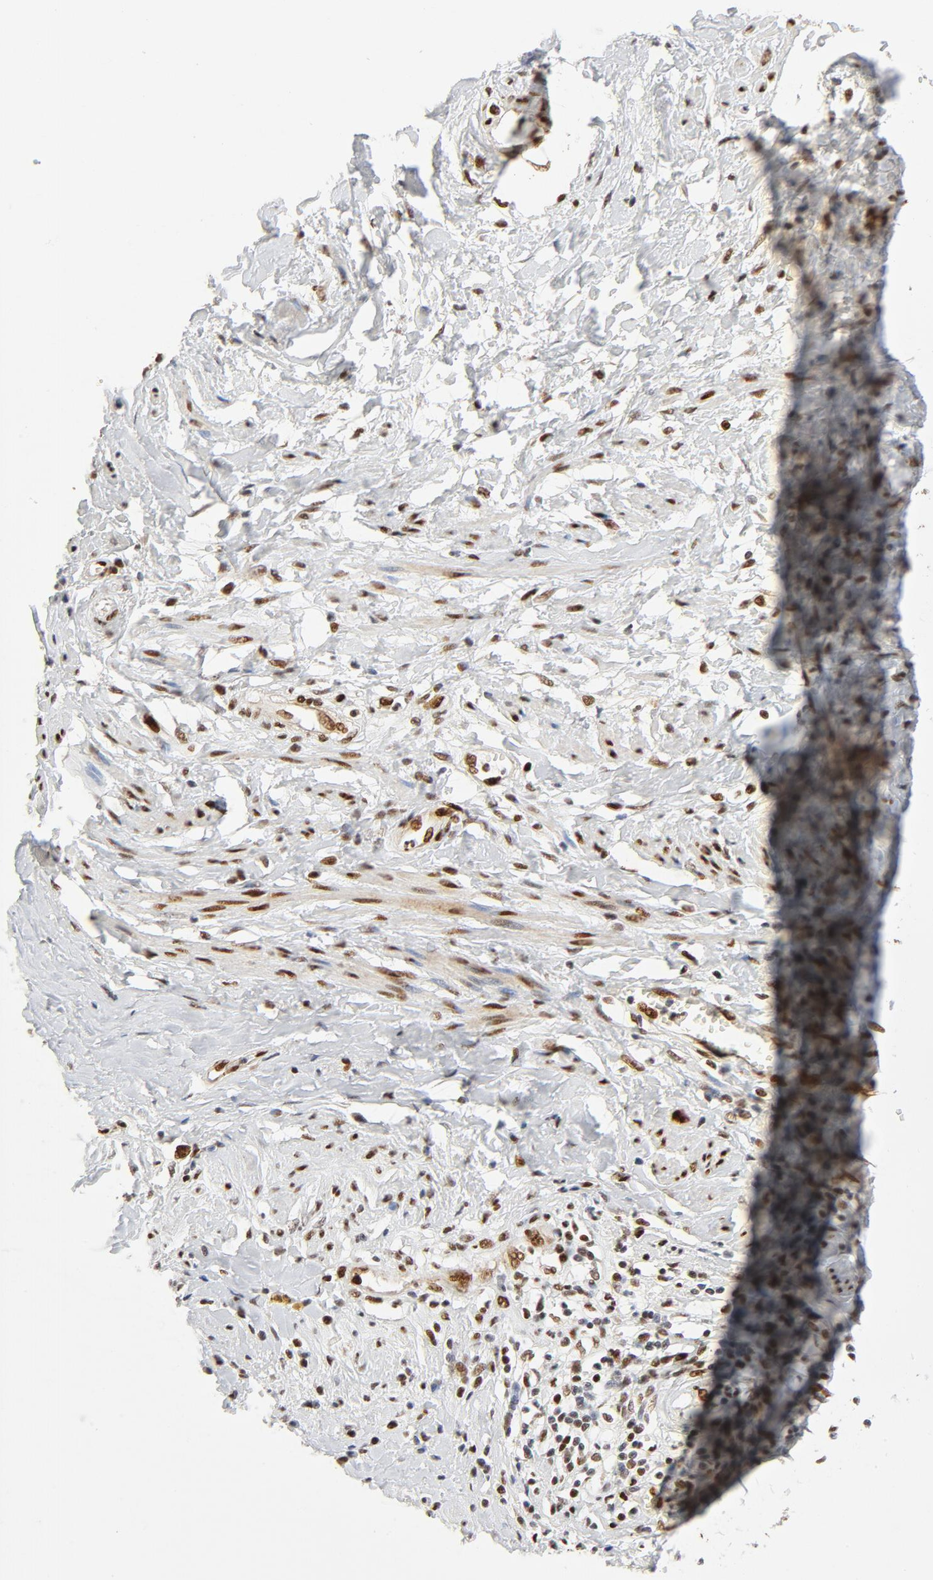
{"staining": {"intensity": "moderate", "quantity": ">75%", "location": "nuclear"}, "tissue": "cervical cancer", "cell_type": "Tumor cells", "image_type": "cancer", "snomed": [{"axis": "morphology", "description": "Squamous cell carcinoma, NOS"}, {"axis": "topography", "description": "Cervix"}], "caption": "Protein expression analysis of cervical squamous cell carcinoma demonstrates moderate nuclear positivity in approximately >75% of tumor cells.", "gene": "MEF2A", "patient": {"sex": "female", "age": 57}}